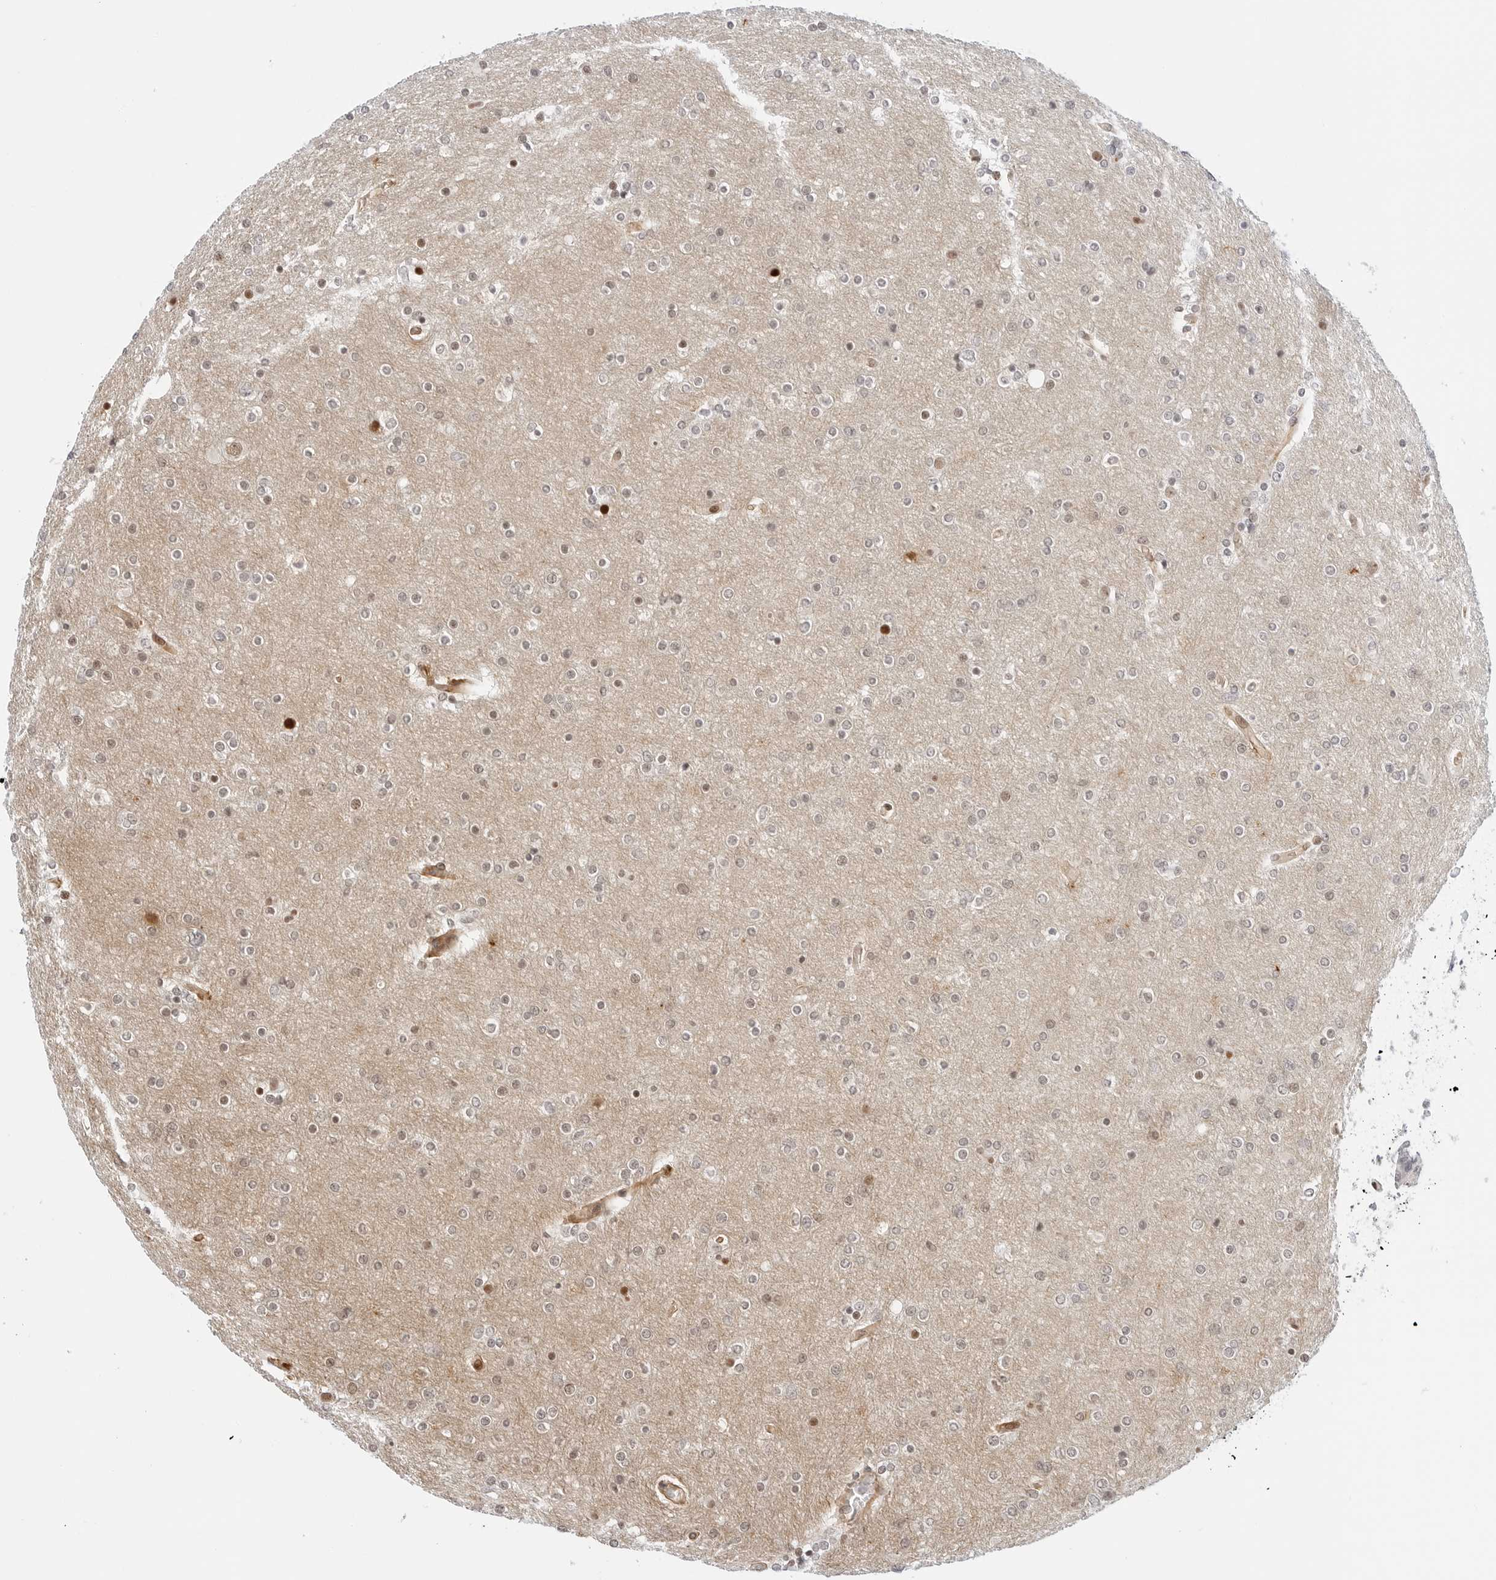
{"staining": {"intensity": "moderate", "quantity": "<25%", "location": "nuclear"}, "tissue": "glioma", "cell_type": "Tumor cells", "image_type": "cancer", "snomed": [{"axis": "morphology", "description": "Glioma, malignant, High grade"}, {"axis": "topography", "description": "Cerebral cortex"}], "caption": "DAB (3,3'-diaminobenzidine) immunohistochemical staining of human glioma demonstrates moderate nuclear protein positivity in about <25% of tumor cells.", "gene": "ZNF613", "patient": {"sex": "female", "age": 36}}